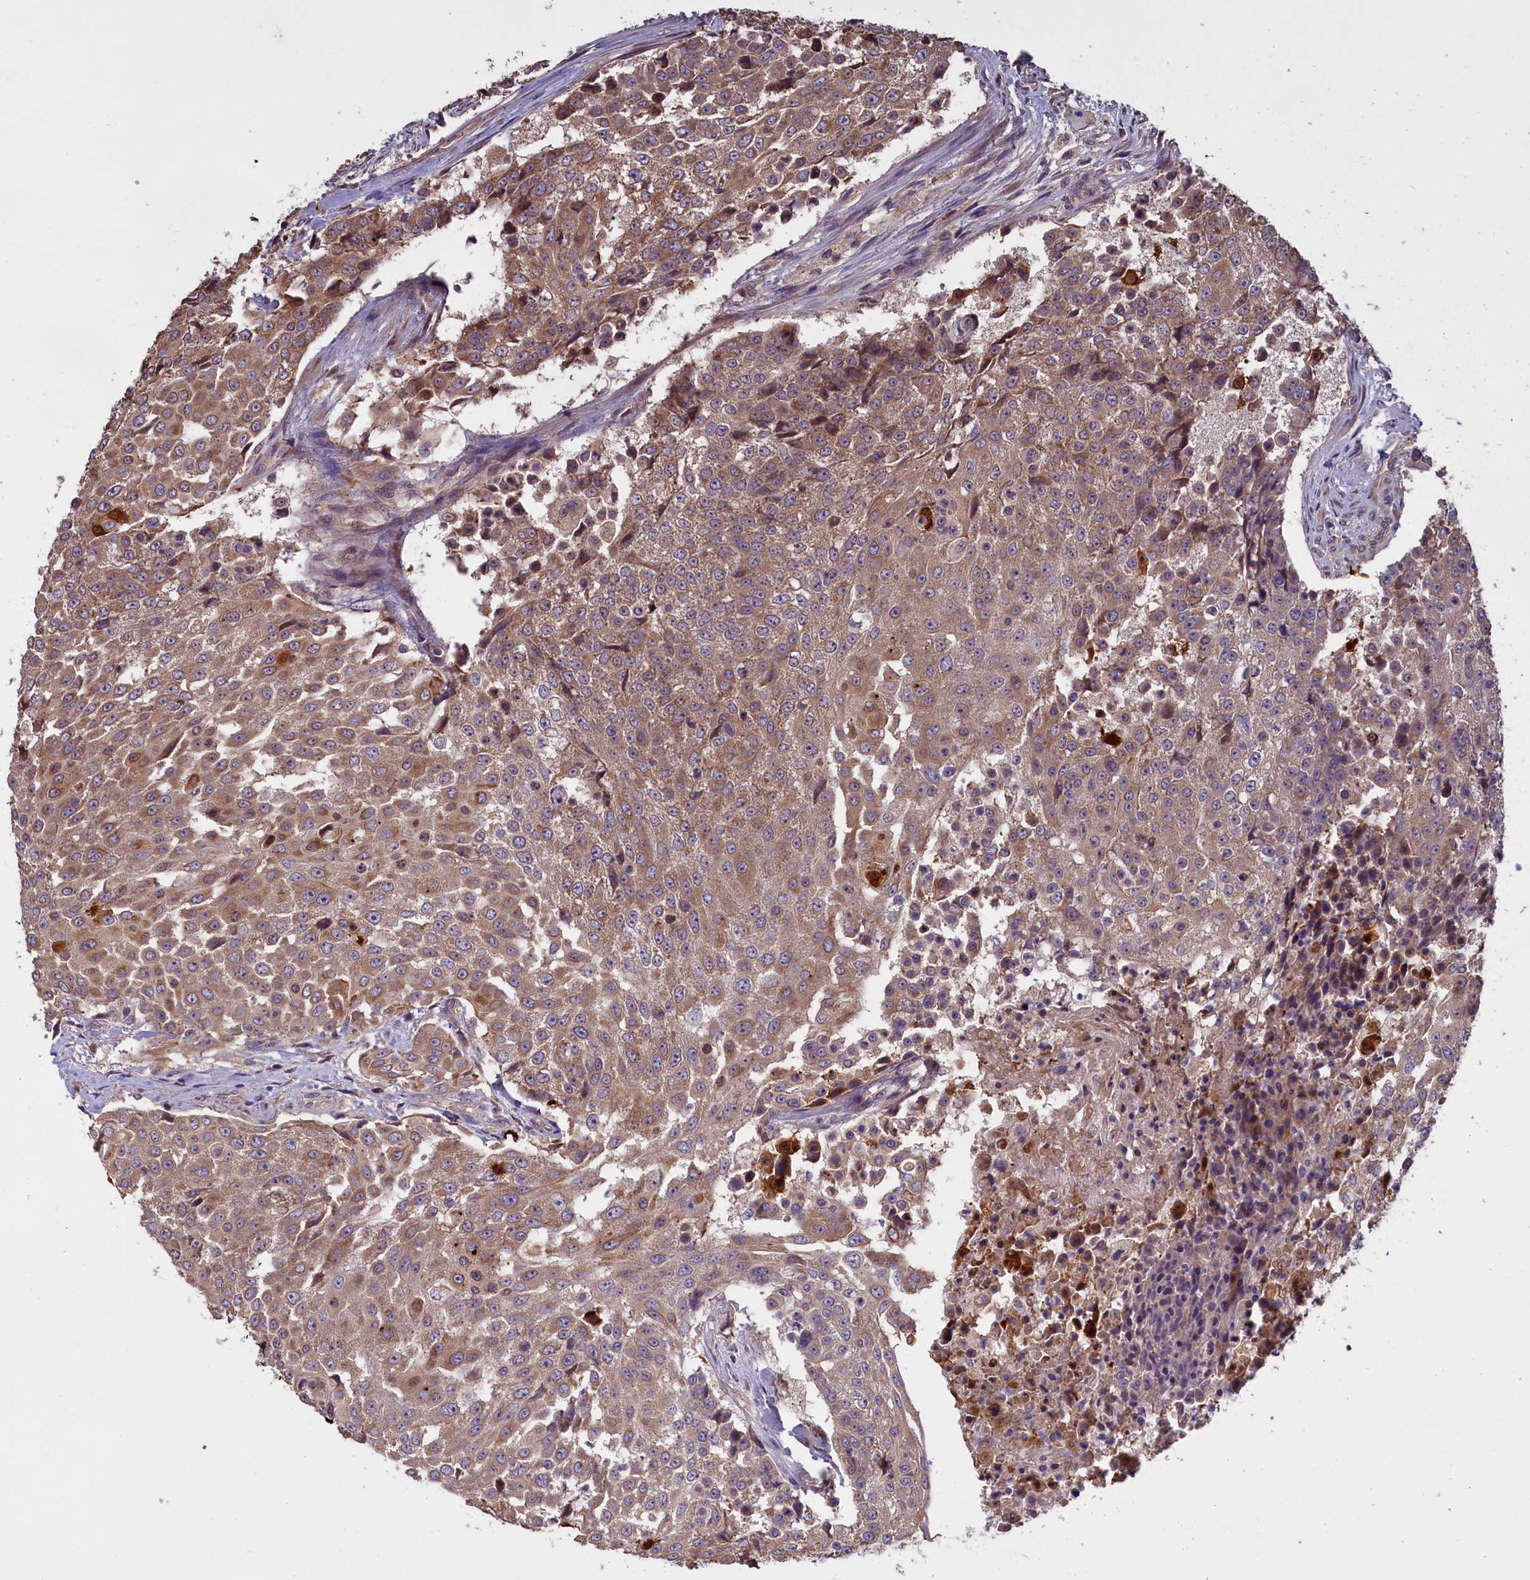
{"staining": {"intensity": "moderate", "quantity": ">75%", "location": "cytoplasmic/membranous"}, "tissue": "urothelial cancer", "cell_type": "Tumor cells", "image_type": "cancer", "snomed": [{"axis": "morphology", "description": "Urothelial carcinoma, High grade"}, {"axis": "topography", "description": "Urinary bladder"}], "caption": "A micrograph of urothelial carcinoma (high-grade) stained for a protein shows moderate cytoplasmic/membranous brown staining in tumor cells.", "gene": "DENND1B", "patient": {"sex": "female", "age": 63}}